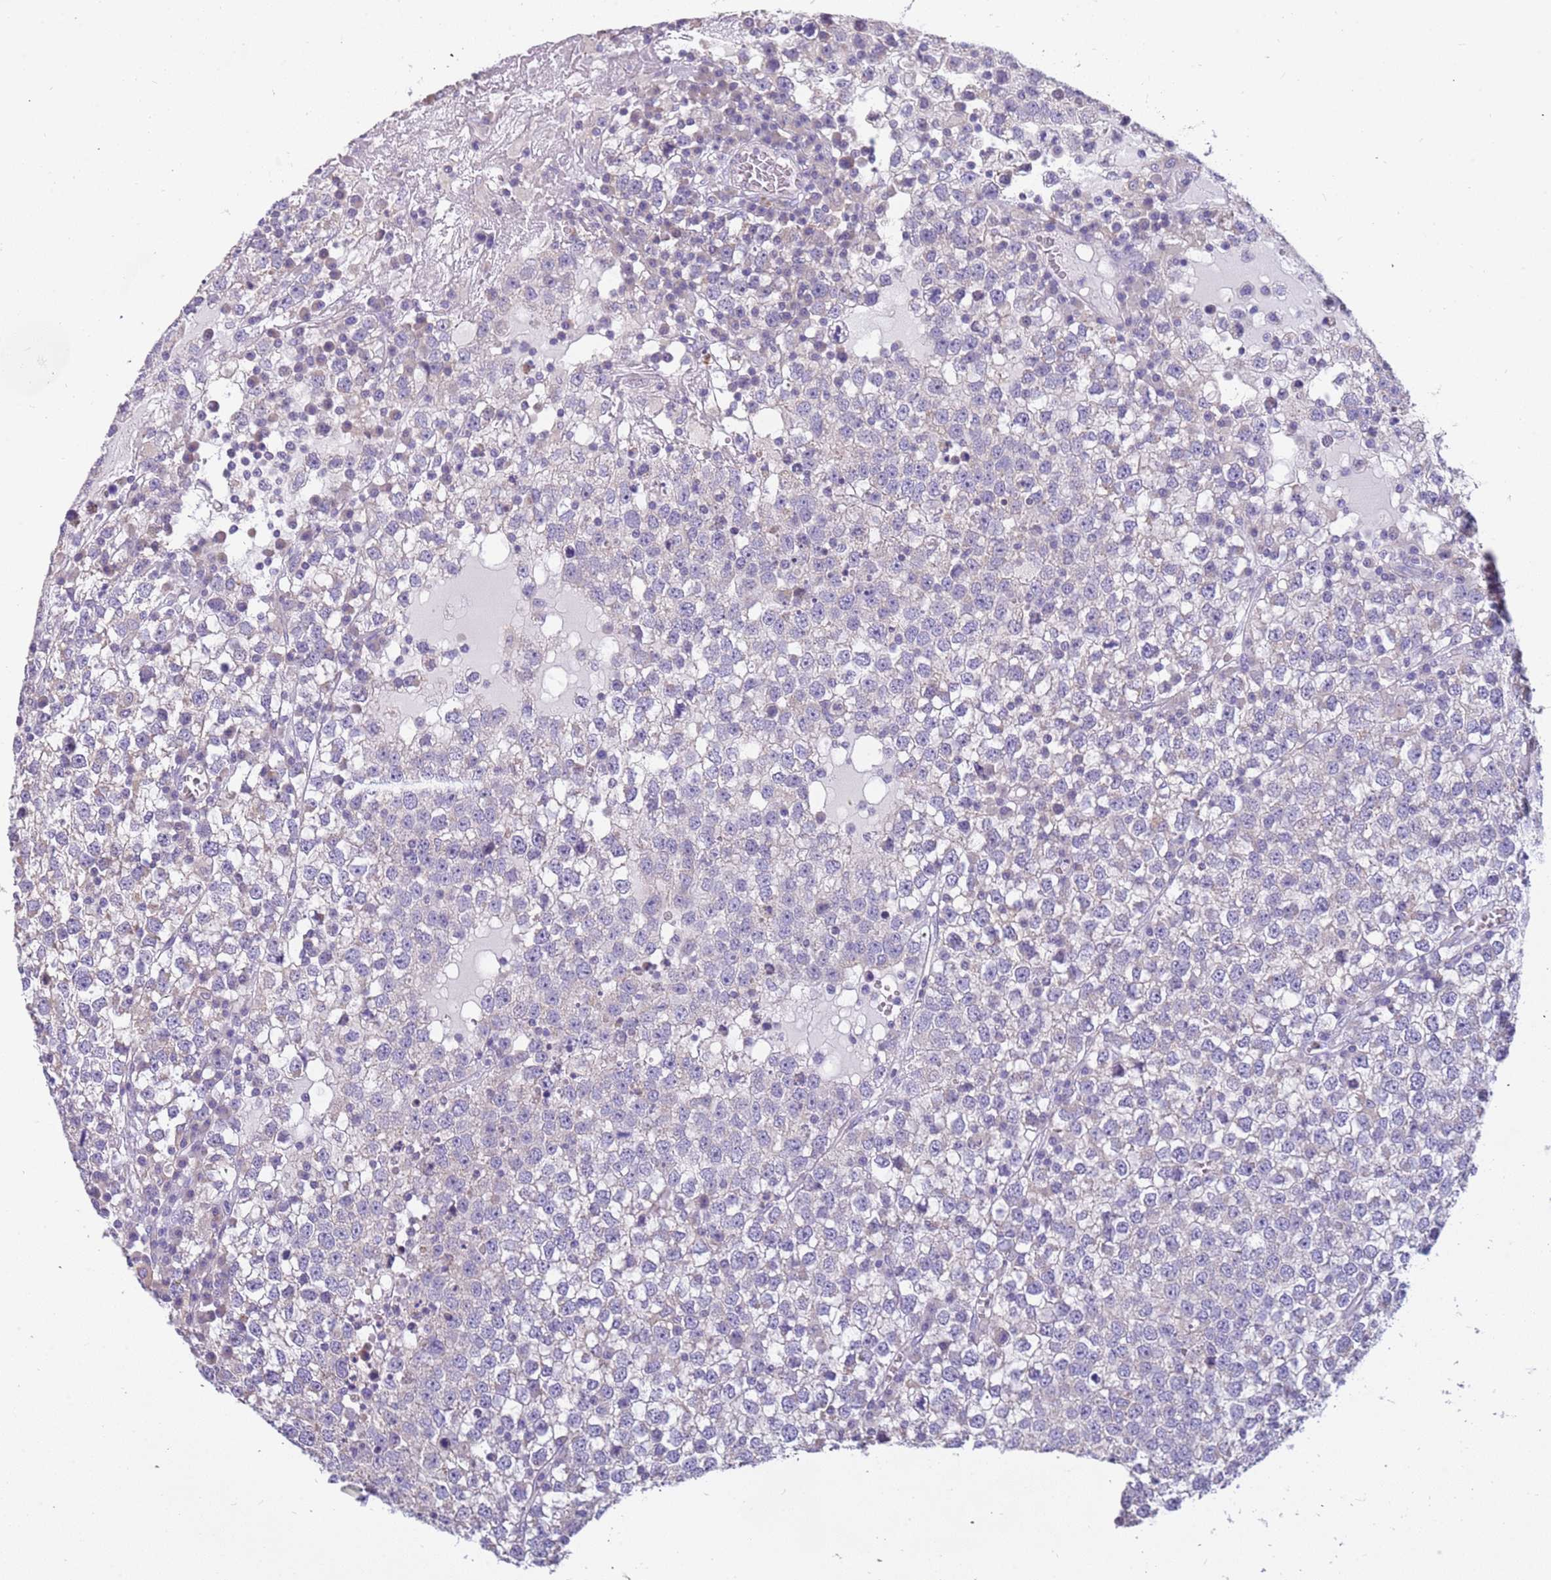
{"staining": {"intensity": "negative", "quantity": "none", "location": "none"}, "tissue": "testis cancer", "cell_type": "Tumor cells", "image_type": "cancer", "snomed": [{"axis": "morphology", "description": "Seminoma, NOS"}, {"axis": "topography", "description": "Testis"}], "caption": "IHC of seminoma (testis) displays no expression in tumor cells.", "gene": "RHCG", "patient": {"sex": "male", "age": 65}}